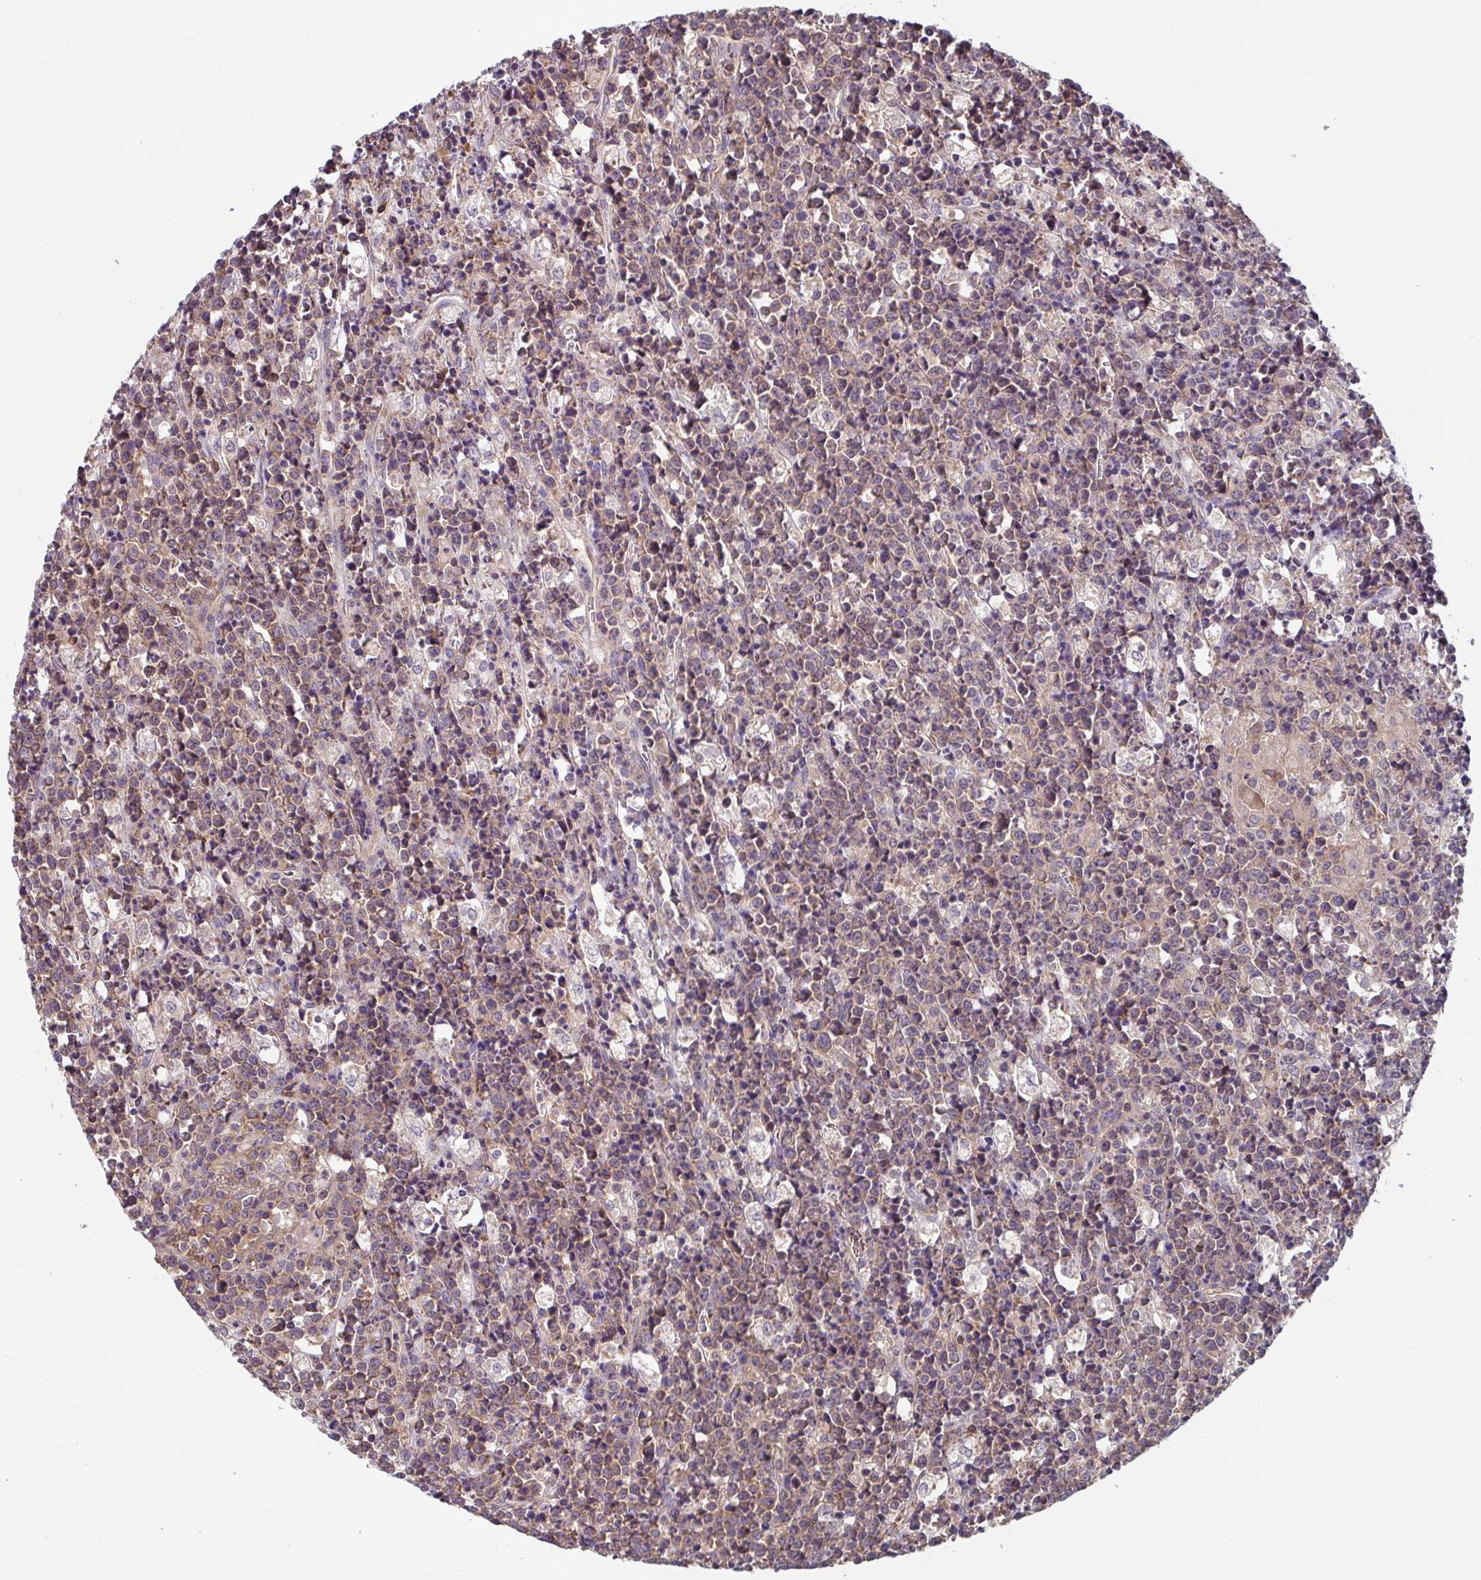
{"staining": {"intensity": "weak", "quantity": ">75%", "location": "cytoplasmic/membranous"}, "tissue": "lymphoma", "cell_type": "Tumor cells", "image_type": "cancer", "snomed": [{"axis": "morphology", "description": "Malignant lymphoma, non-Hodgkin's type, High grade"}, {"axis": "topography", "description": "Ovary"}], "caption": "Lymphoma stained with a brown dye demonstrates weak cytoplasmic/membranous positive staining in approximately >75% of tumor cells.", "gene": "TMEM229A", "patient": {"sex": "female", "age": 56}}